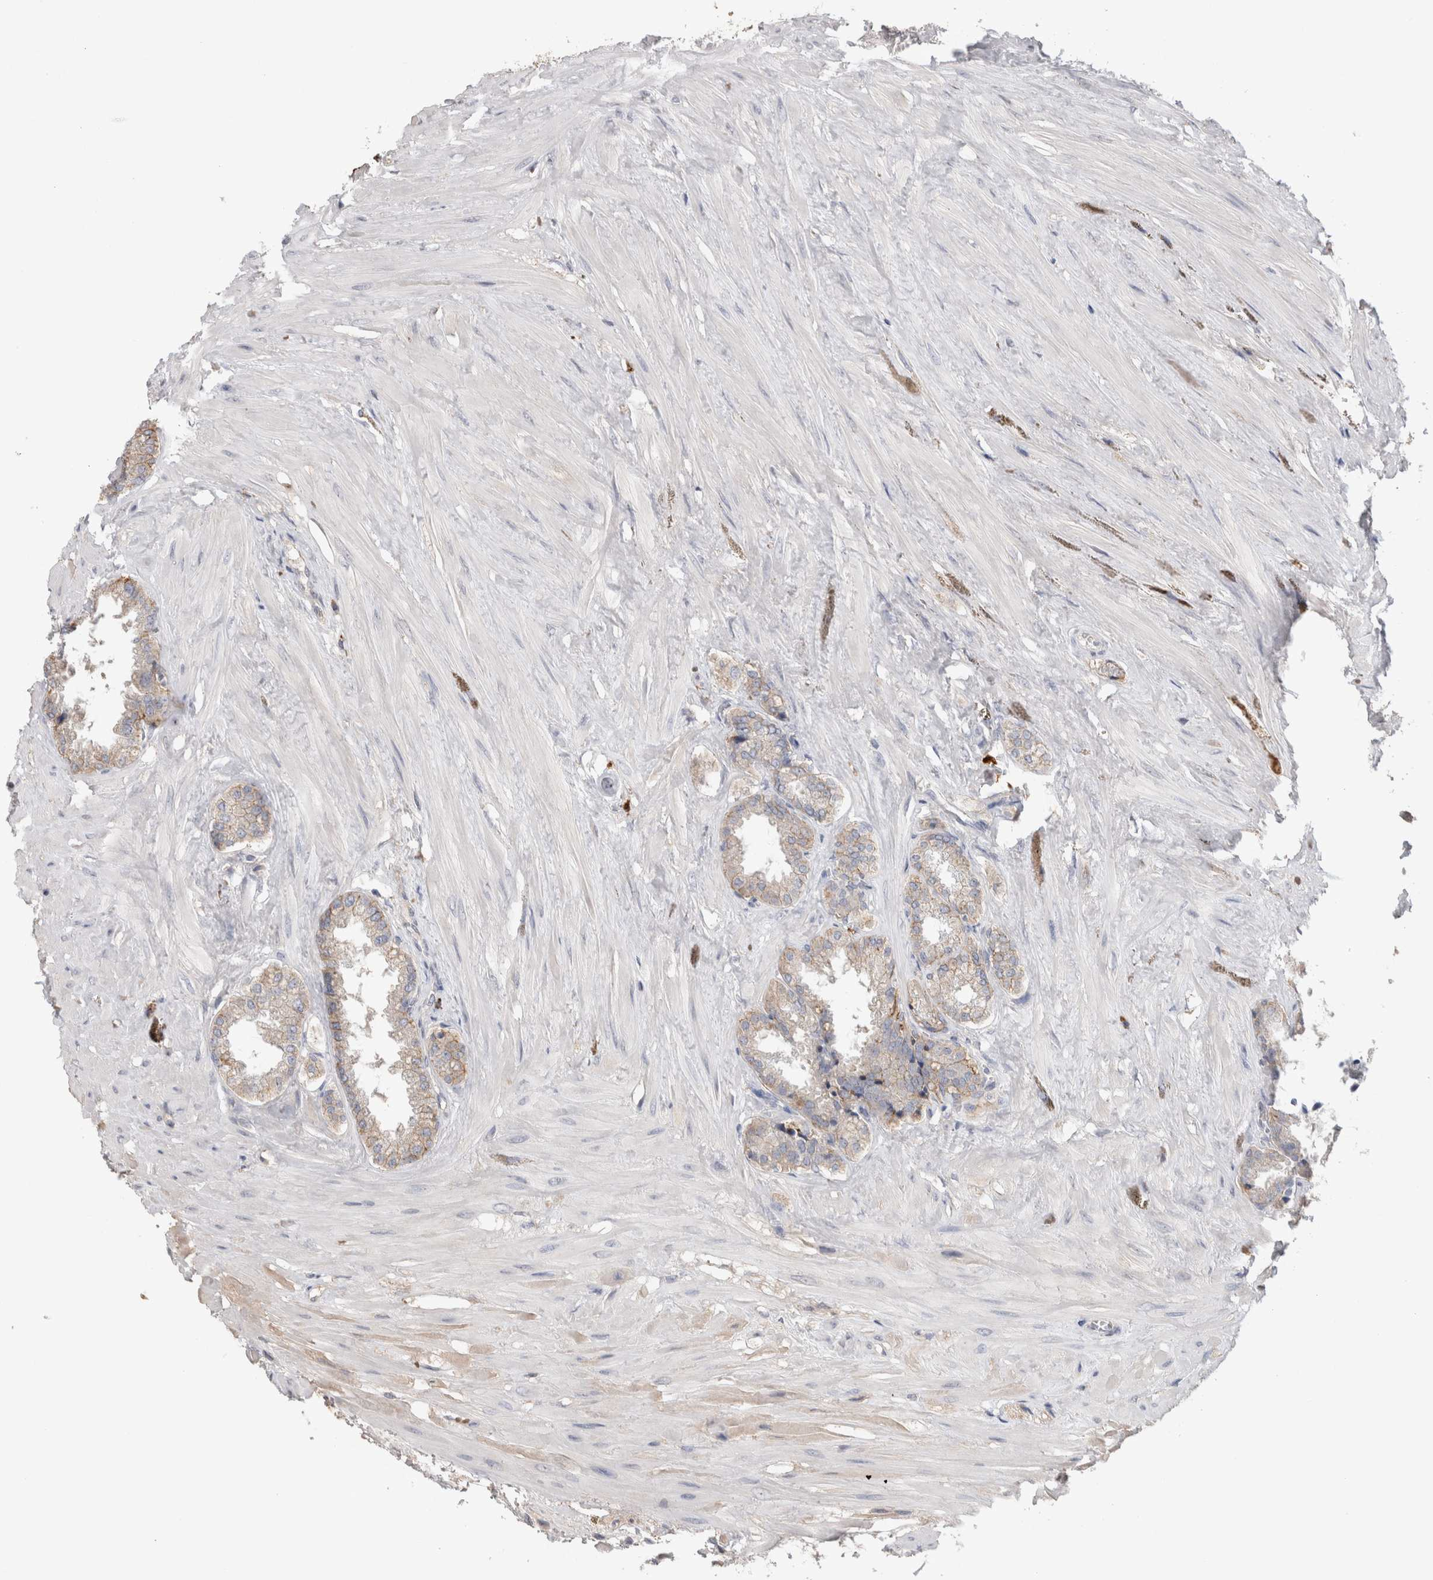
{"staining": {"intensity": "weak", "quantity": "25%-75%", "location": "cytoplasmic/membranous"}, "tissue": "seminal vesicle", "cell_type": "Glandular cells", "image_type": "normal", "snomed": [{"axis": "morphology", "description": "Normal tissue, NOS"}, {"axis": "topography", "description": "Seminal veicle"}], "caption": "Weak cytoplasmic/membranous positivity is present in about 25%-75% of glandular cells in unremarkable seminal vesicle. (brown staining indicates protein expression, while blue staining denotes nuclei).", "gene": "PPP3CC", "patient": {"sex": "male", "age": 46}}